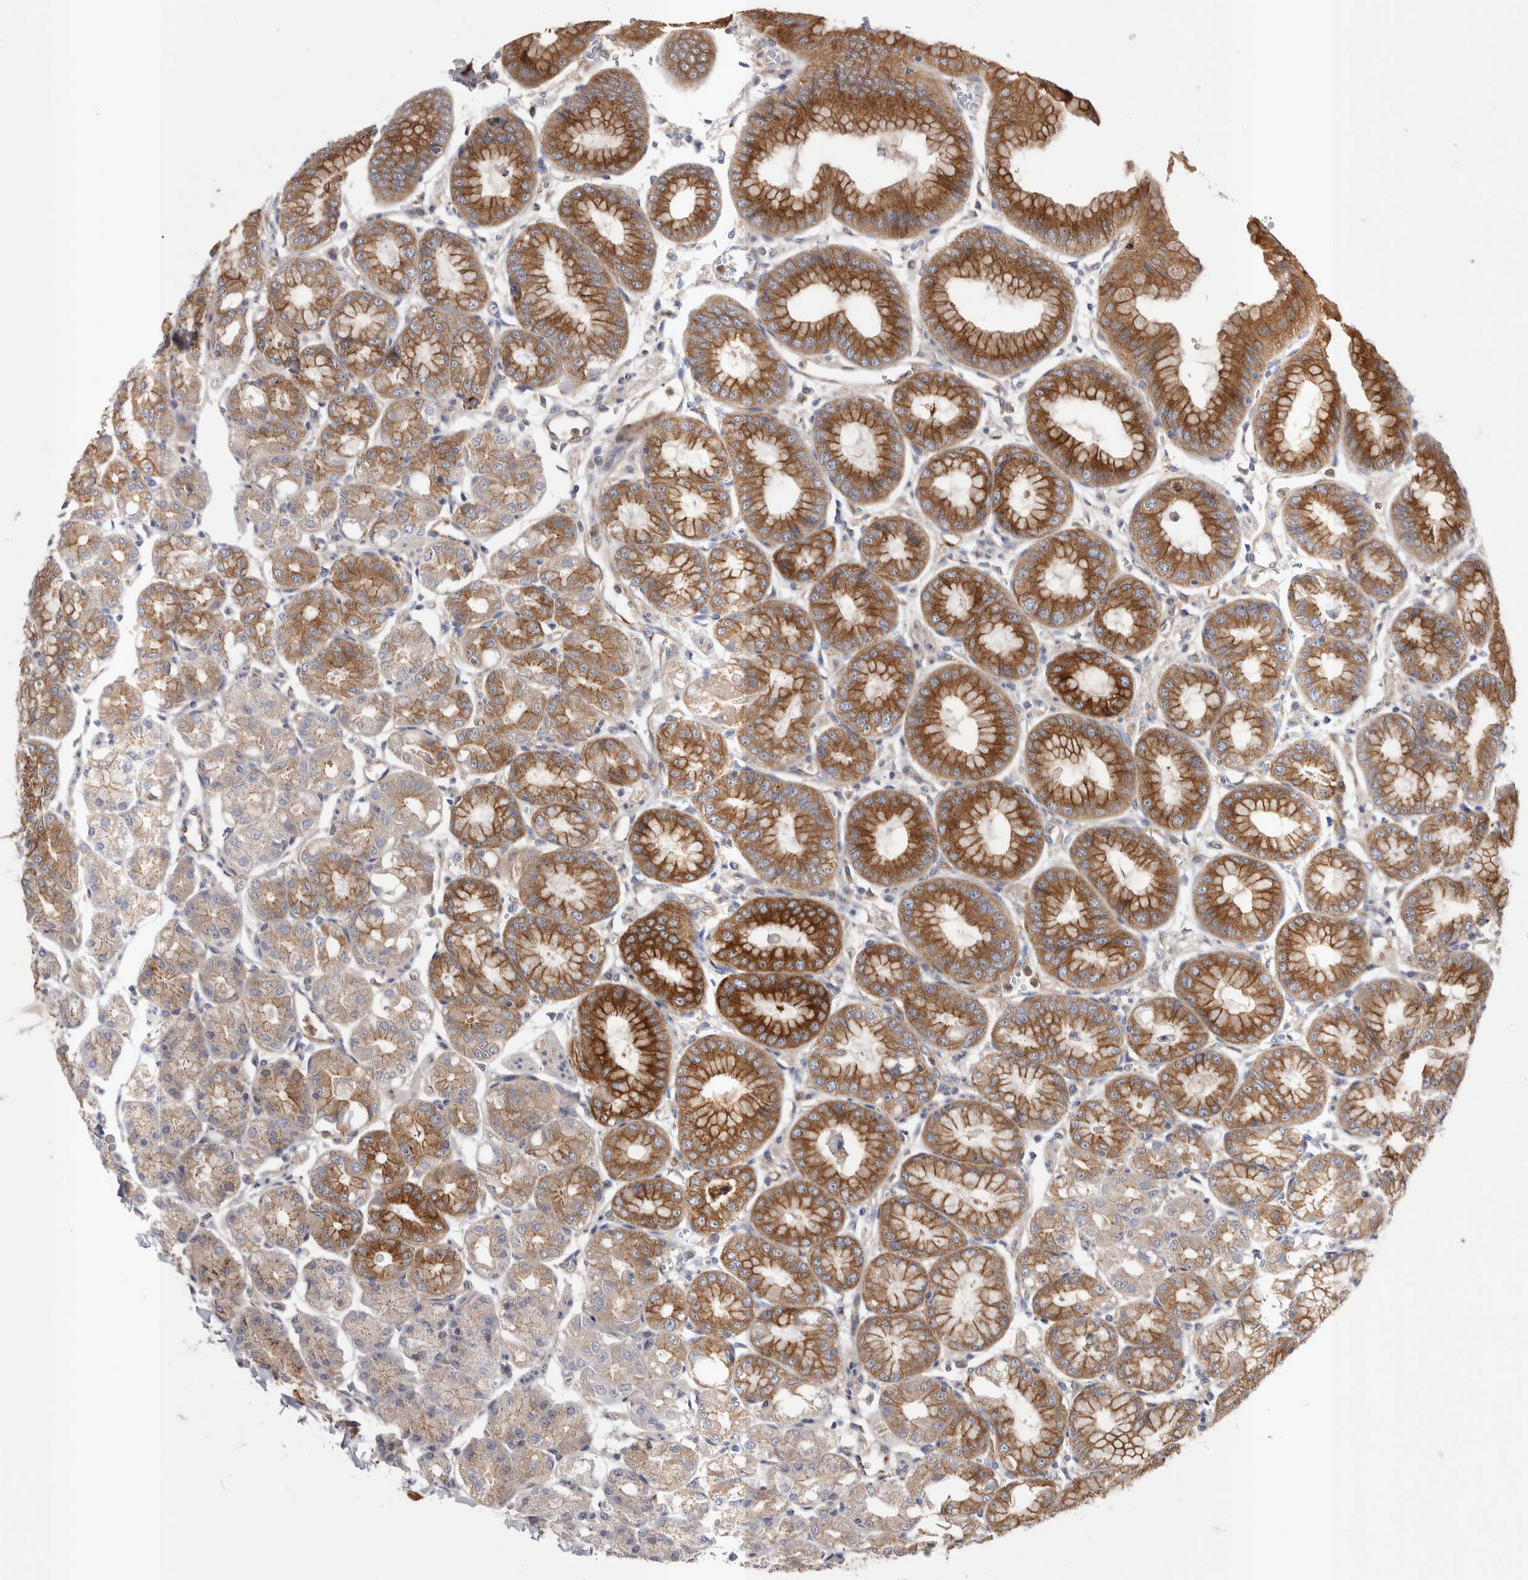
{"staining": {"intensity": "strong", "quantity": ">75%", "location": "cytoplasmic/membranous"}, "tissue": "stomach", "cell_type": "Glandular cells", "image_type": "normal", "snomed": [{"axis": "morphology", "description": "Normal tissue, NOS"}, {"axis": "topography", "description": "Stomach, lower"}], "caption": "High-magnification brightfield microscopy of unremarkable stomach stained with DAB (3,3'-diaminobenzidine) (brown) and counterstained with hematoxylin (blue). glandular cells exhibit strong cytoplasmic/membranous positivity is seen in approximately>75% of cells.", "gene": "RAB11FIP1", "patient": {"sex": "male", "age": 71}}